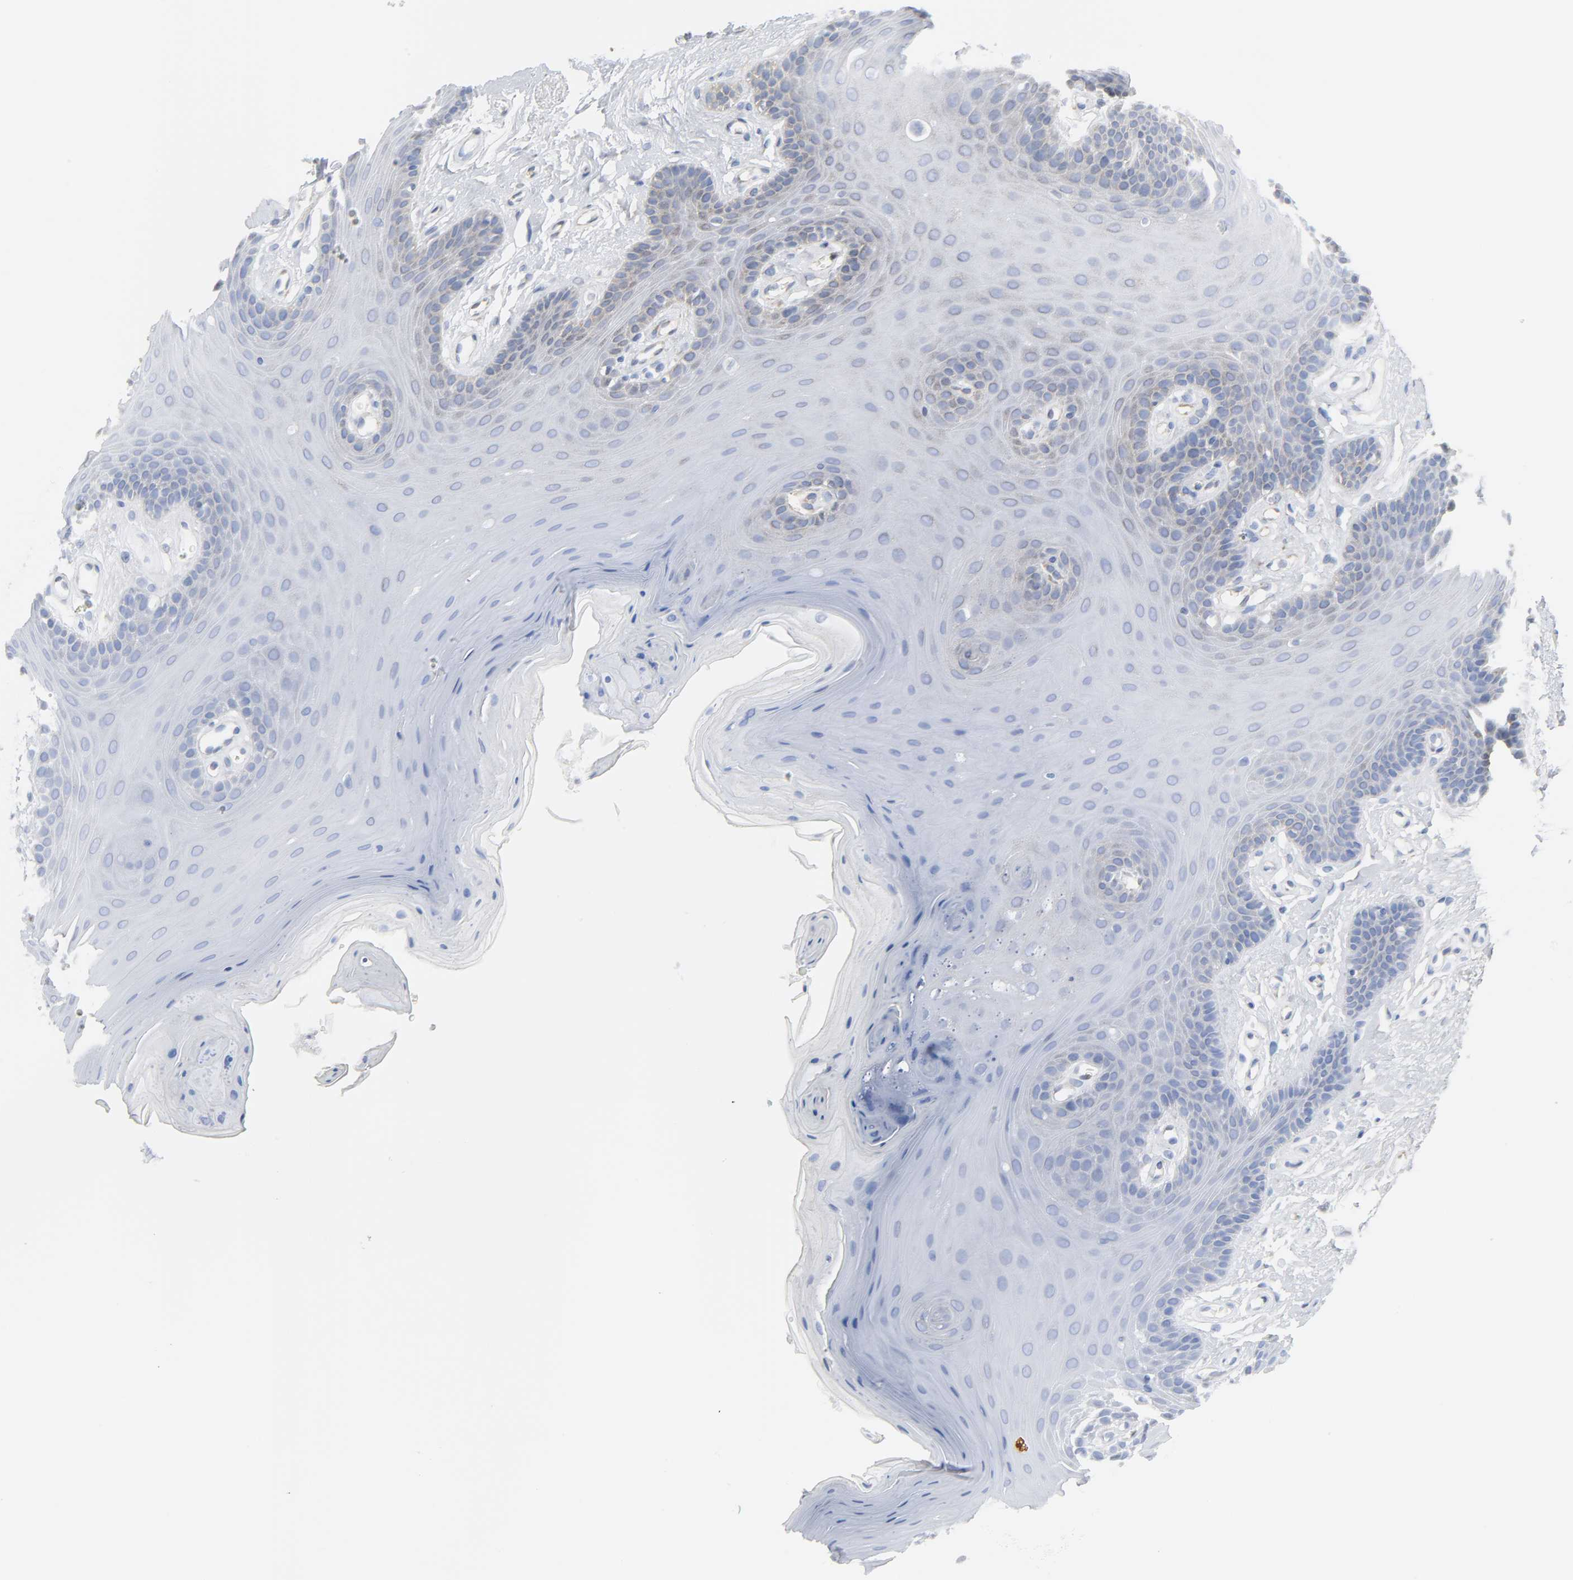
{"staining": {"intensity": "moderate", "quantity": "<25%", "location": "cytoplasmic/membranous"}, "tissue": "oral mucosa", "cell_type": "Squamous epithelial cells", "image_type": "normal", "snomed": [{"axis": "morphology", "description": "Normal tissue, NOS"}, {"axis": "morphology", "description": "Squamous cell carcinoma, NOS"}, {"axis": "topography", "description": "Skeletal muscle"}, {"axis": "topography", "description": "Oral tissue"}, {"axis": "topography", "description": "Head-Neck"}], "caption": "IHC histopathology image of benign oral mucosa: oral mucosa stained using immunohistochemistry displays low levels of moderate protein expression localized specifically in the cytoplasmic/membranous of squamous epithelial cells, appearing as a cytoplasmic/membranous brown color.", "gene": "DOCK1", "patient": {"sex": "male", "age": 71}}